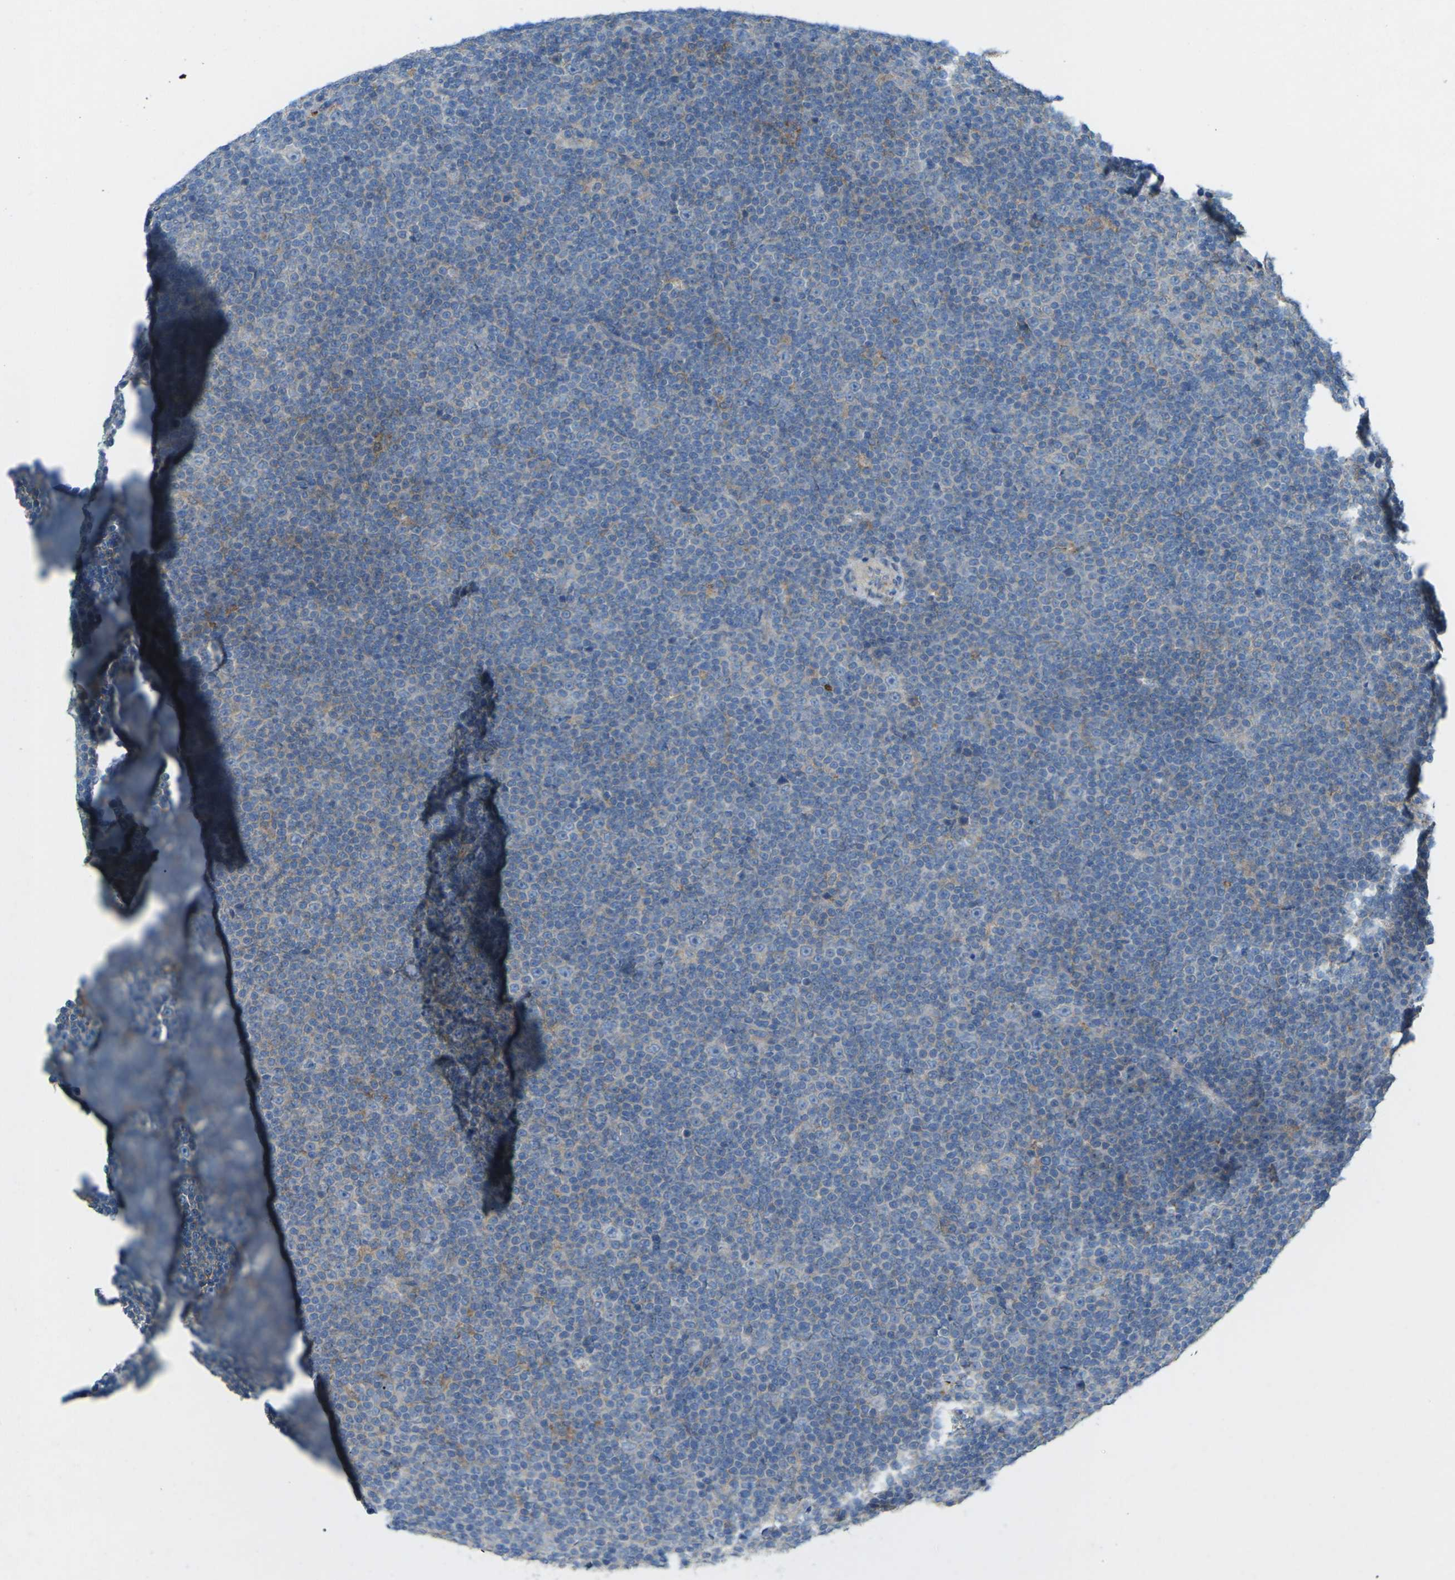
{"staining": {"intensity": "negative", "quantity": "none", "location": "none"}, "tissue": "lymphoma", "cell_type": "Tumor cells", "image_type": "cancer", "snomed": [{"axis": "morphology", "description": "Malignant lymphoma, non-Hodgkin's type, Low grade"}, {"axis": "topography", "description": "Lymph node"}], "caption": "Immunohistochemistry (IHC) of human lymphoma exhibits no expression in tumor cells.", "gene": "STK11", "patient": {"sex": "female", "age": 67}}